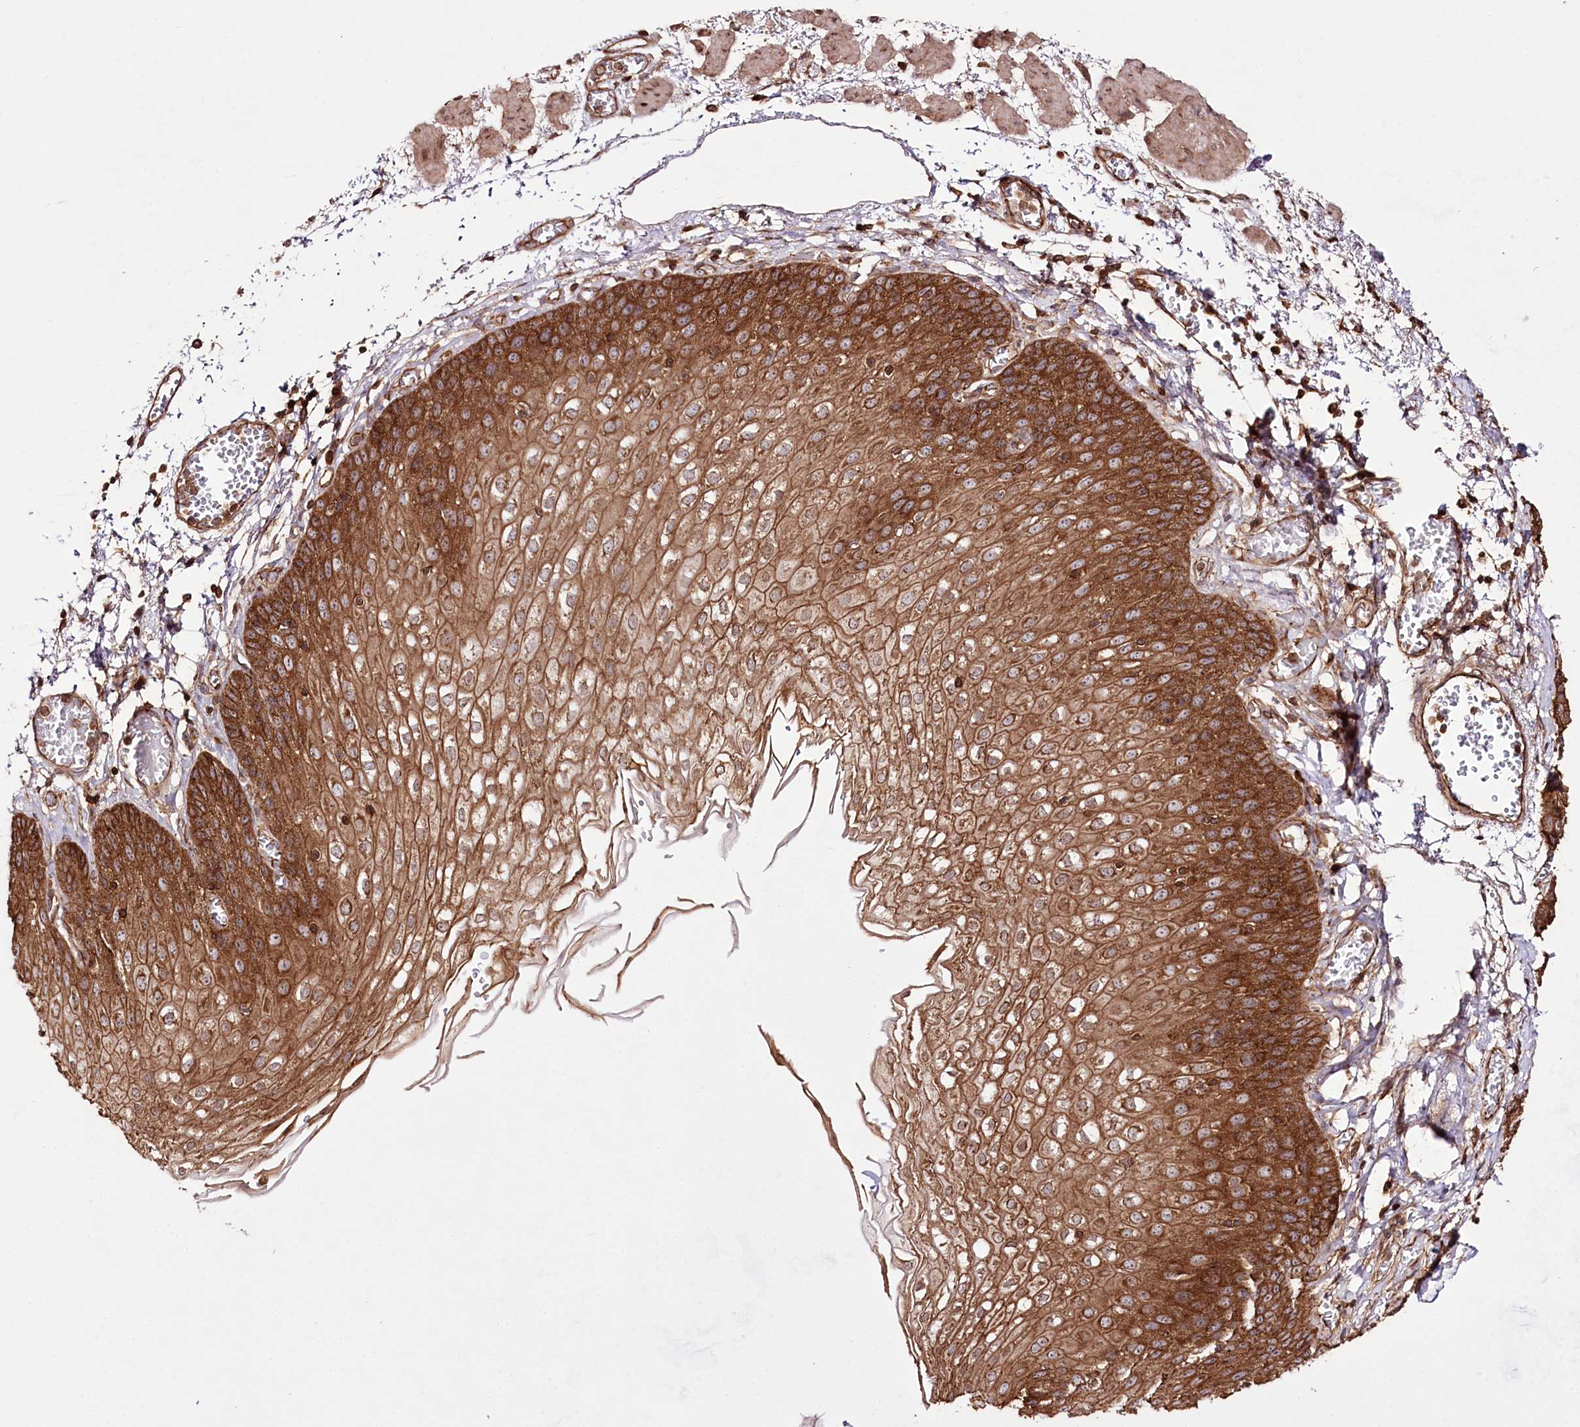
{"staining": {"intensity": "strong", "quantity": ">75%", "location": "cytoplasmic/membranous"}, "tissue": "esophagus", "cell_type": "Squamous epithelial cells", "image_type": "normal", "snomed": [{"axis": "morphology", "description": "Normal tissue, NOS"}, {"axis": "topography", "description": "Esophagus"}], "caption": "Immunohistochemical staining of benign human esophagus shows strong cytoplasmic/membranous protein staining in about >75% of squamous epithelial cells.", "gene": "DHX29", "patient": {"sex": "male", "age": 81}}